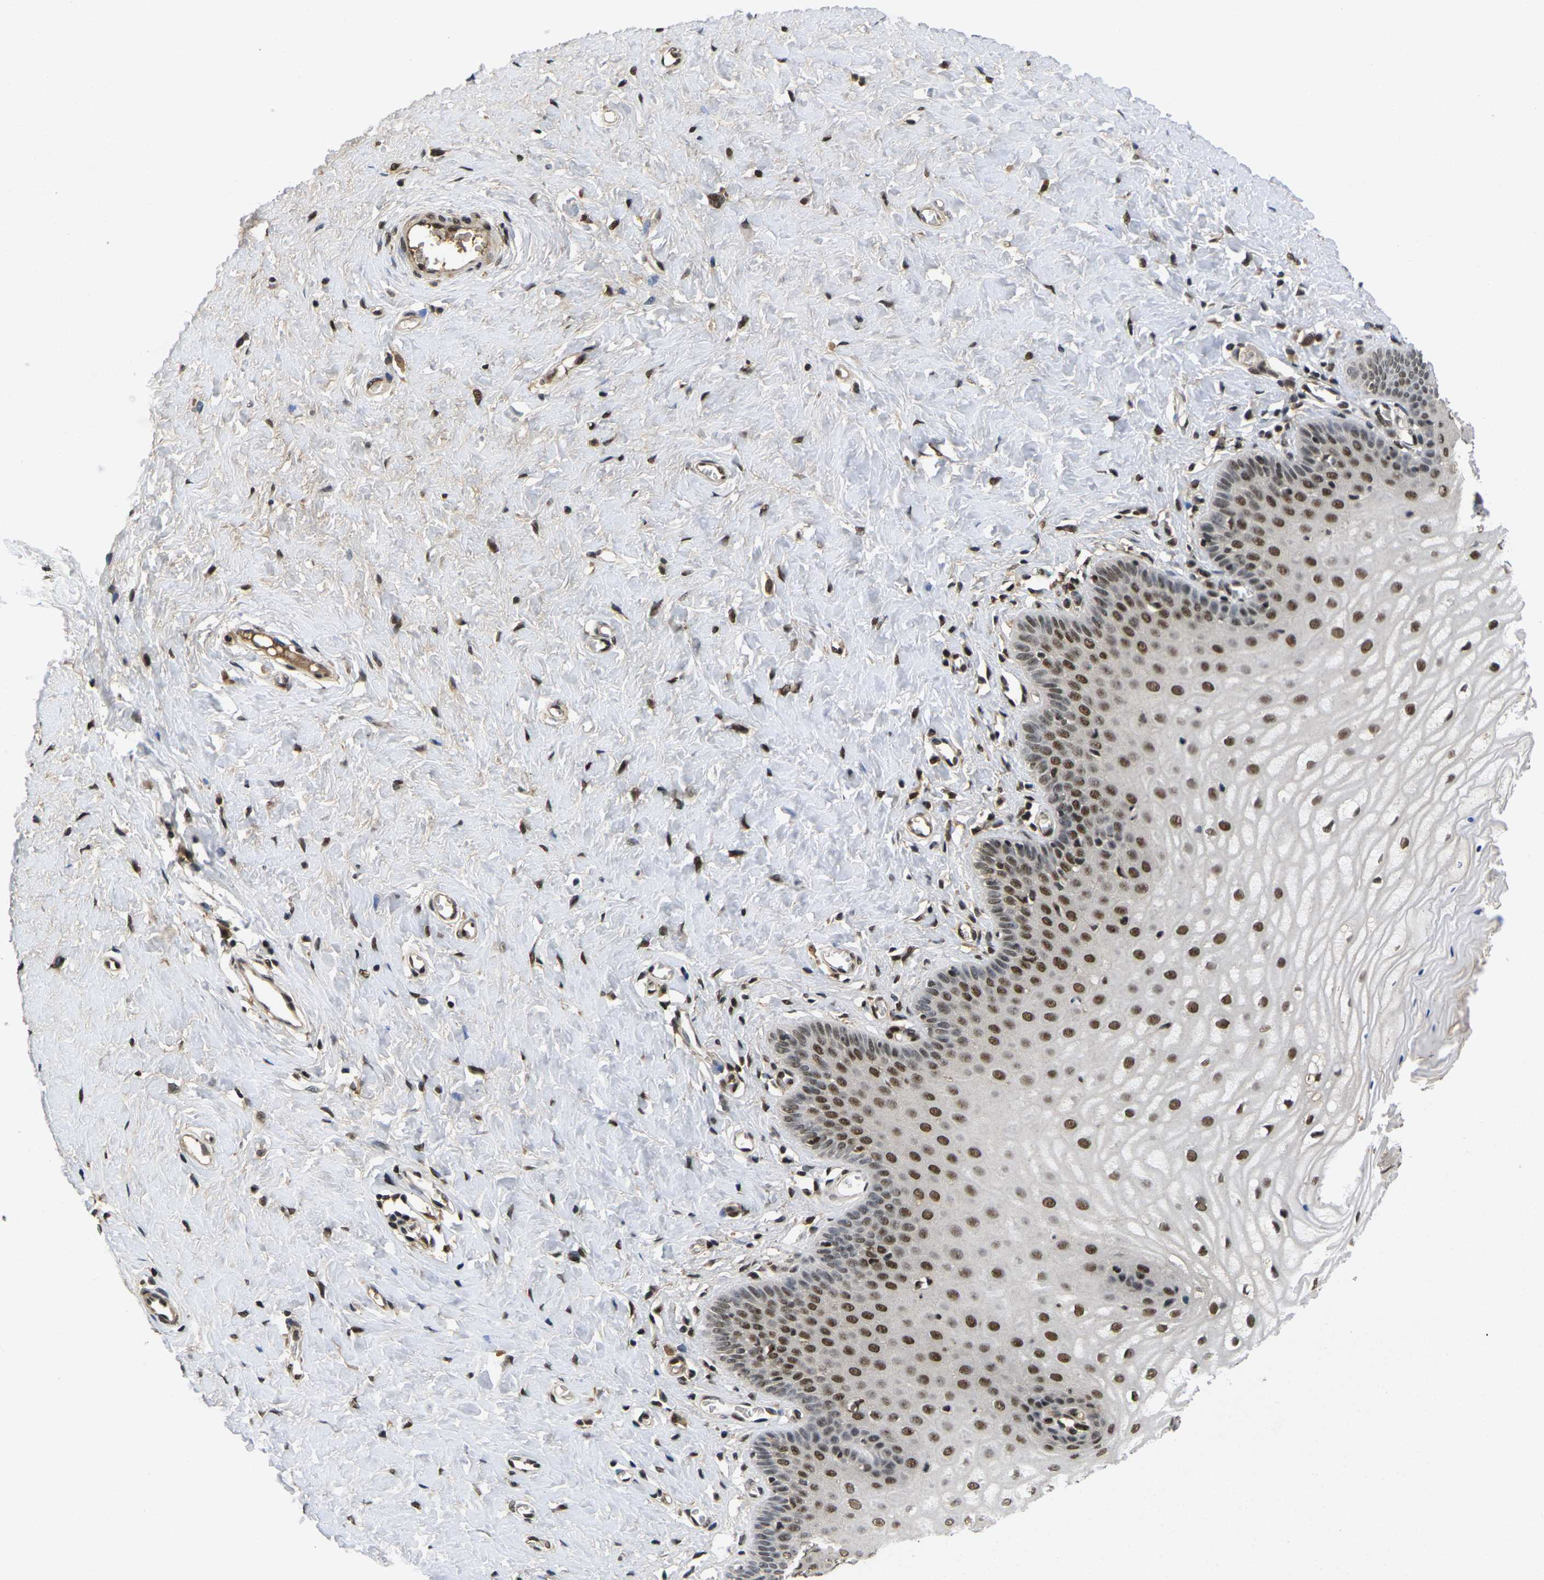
{"staining": {"intensity": "moderate", "quantity": ">75%", "location": "nuclear"}, "tissue": "cervix", "cell_type": "Glandular cells", "image_type": "normal", "snomed": [{"axis": "morphology", "description": "Normal tissue, NOS"}, {"axis": "topography", "description": "Cervix"}], "caption": "This histopathology image shows unremarkable cervix stained with immunohistochemistry to label a protein in brown. The nuclear of glandular cells show moderate positivity for the protein. Nuclei are counter-stained blue.", "gene": "GTF2E1", "patient": {"sex": "female", "age": 55}}